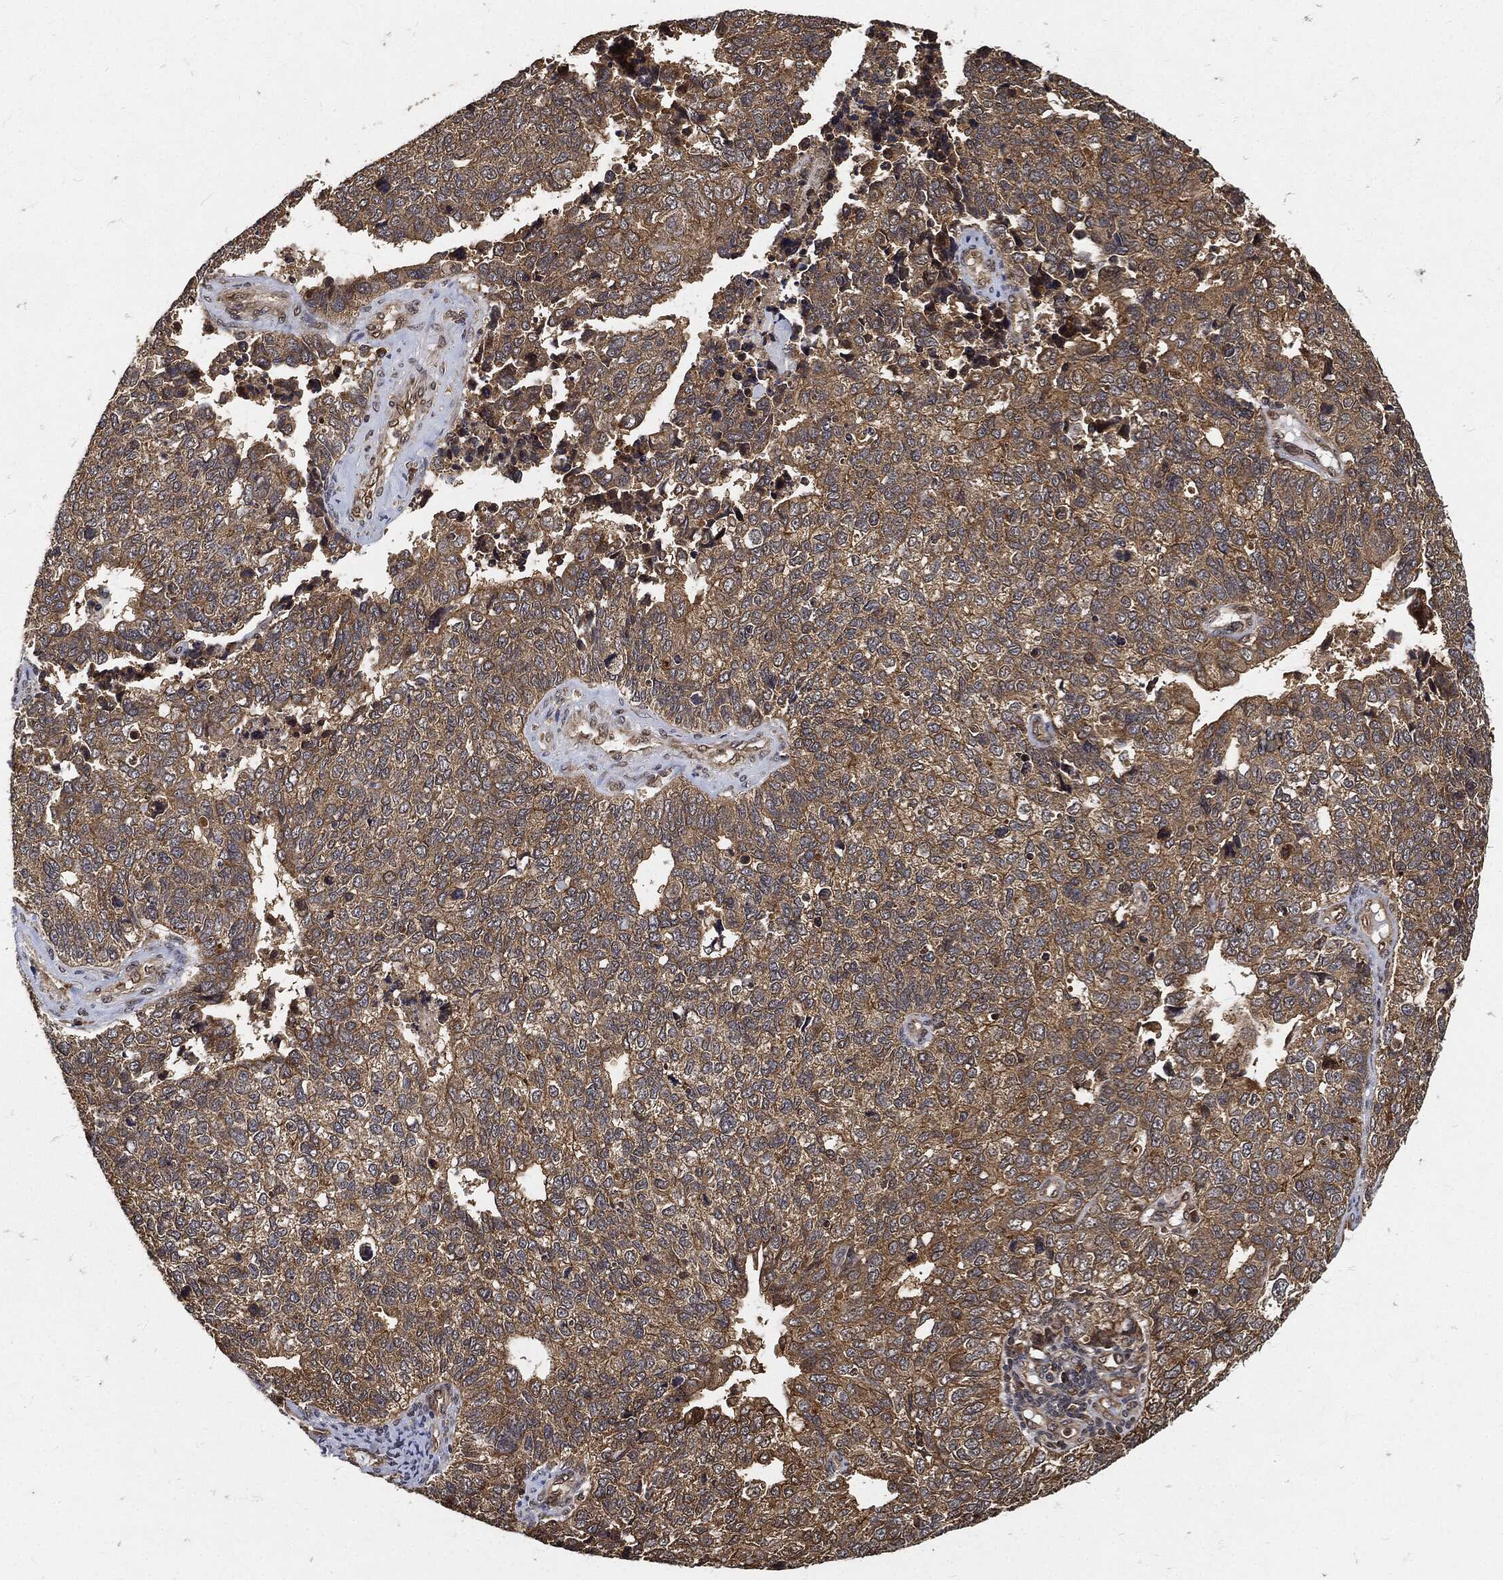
{"staining": {"intensity": "moderate", "quantity": ">75%", "location": "cytoplasmic/membranous"}, "tissue": "cervical cancer", "cell_type": "Tumor cells", "image_type": "cancer", "snomed": [{"axis": "morphology", "description": "Squamous cell carcinoma, NOS"}, {"axis": "topography", "description": "Cervix"}], "caption": "Immunohistochemical staining of human cervical cancer shows moderate cytoplasmic/membranous protein expression in about >75% of tumor cells.", "gene": "ZNF226", "patient": {"sex": "female", "age": 63}}